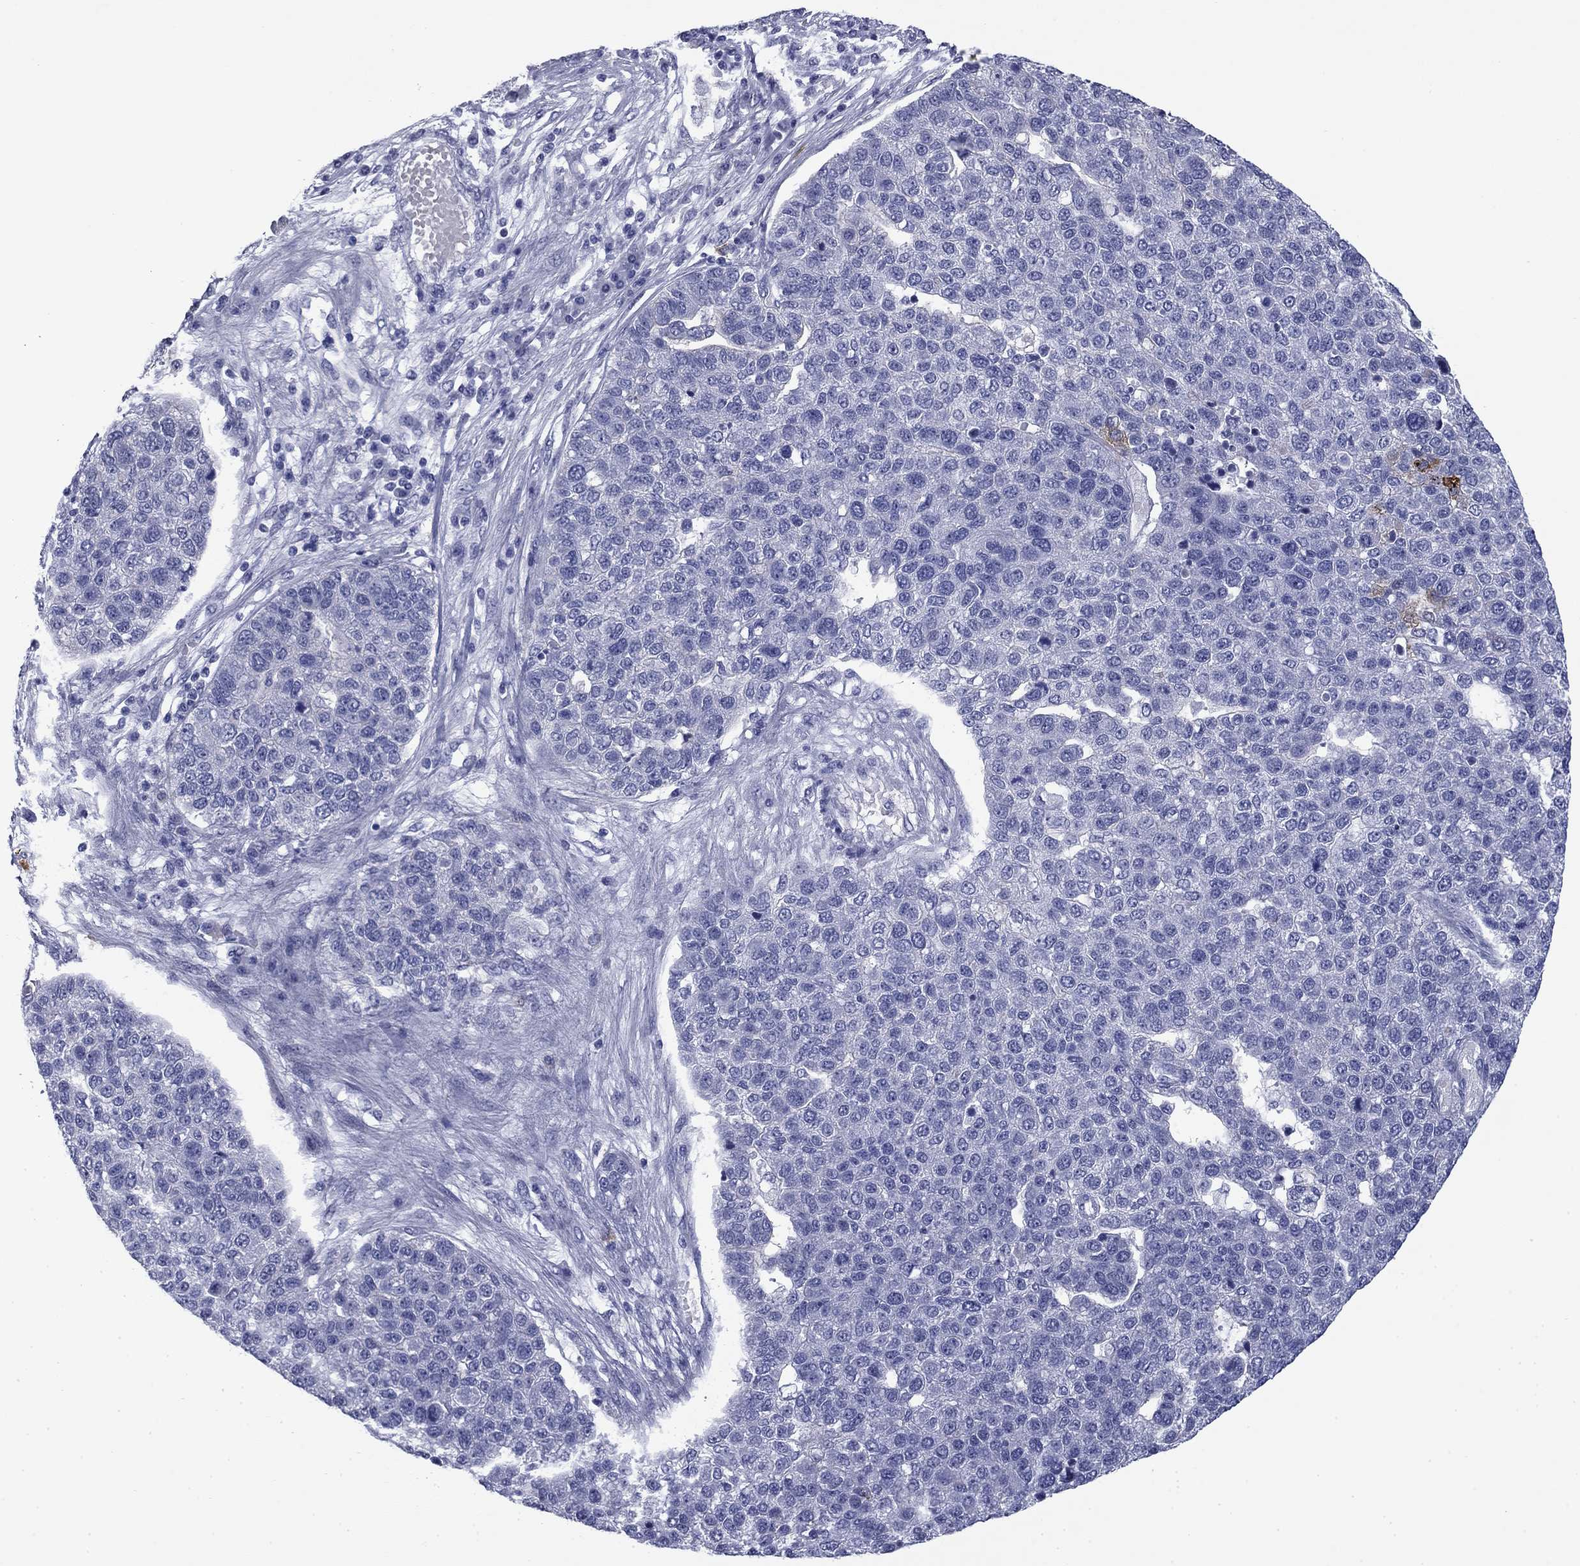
{"staining": {"intensity": "negative", "quantity": "none", "location": "none"}, "tissue": "pancreatic cancer", "cell_type": "Tumor cells", "image_type": "cancer", "snomed": [{"axis": "morphology", "description": "Adenocarcinoma, NOS"}, {"axis": "topography", "description": "Pancreas"}], "caption": "Tumor cells are negative for protein expression in human pancreatic cancer.", "gene": "BCL2L14", "patient": {"sex": "female", "age": 61}}